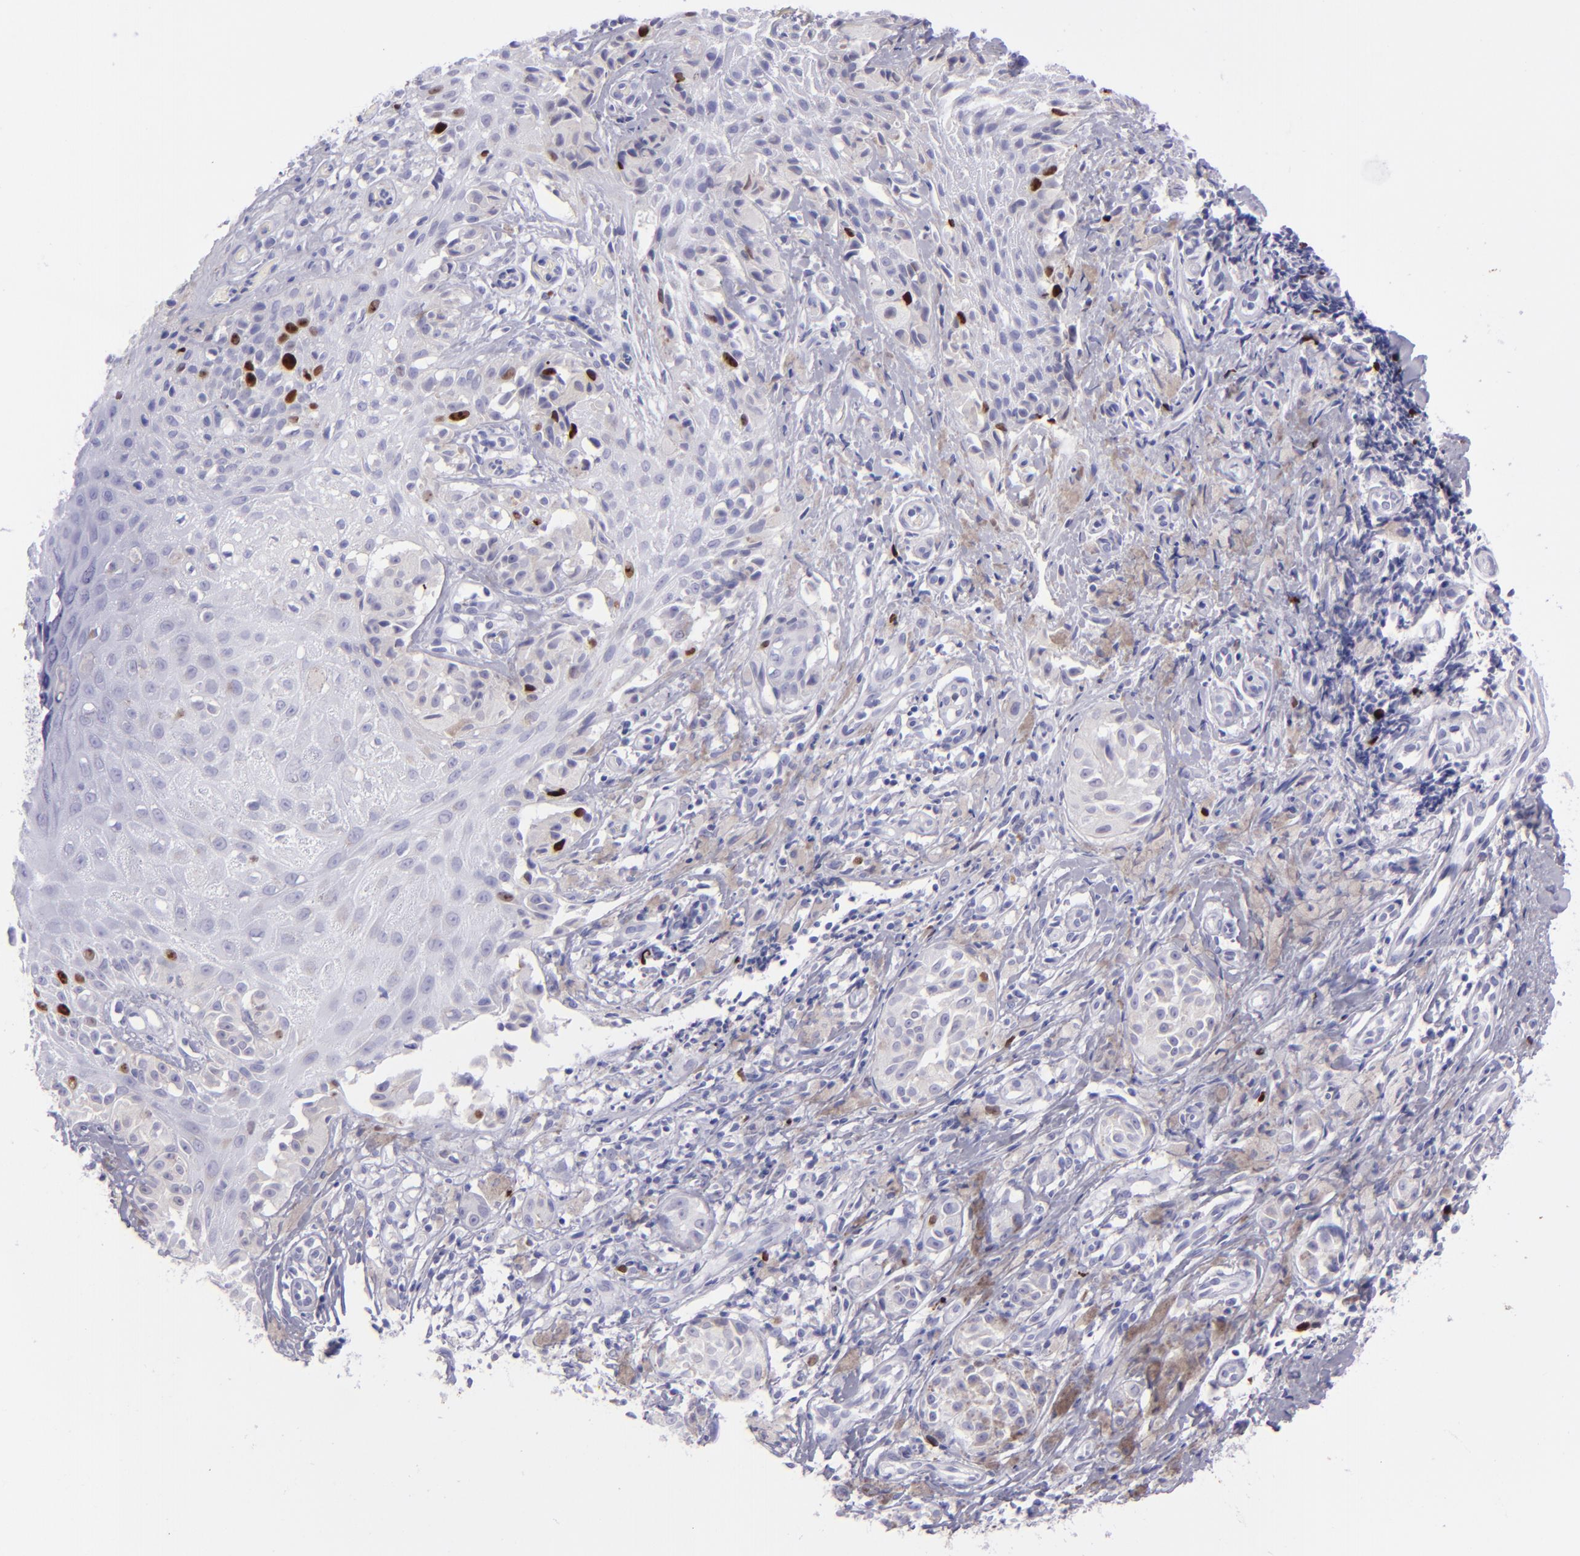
{"staining": {"intensity": "strong", "quantity": "<25%", "location": "nuclear"}, "tissue": "melanoma", "cell_type": "Tumor cells", "image_type": "cancer", "snomed": [{"axis": "morphology", "description": "Malignant melanoma, NOS"}, {"axis": "topography", "description": "Skin"}], "caption": "Tumor cells display medium levels of strong nuclear staining in about <25% of cells in human malignant melanoma.", "gene": "TOP2A", "patient": {"sex": "male", "age": 67}}